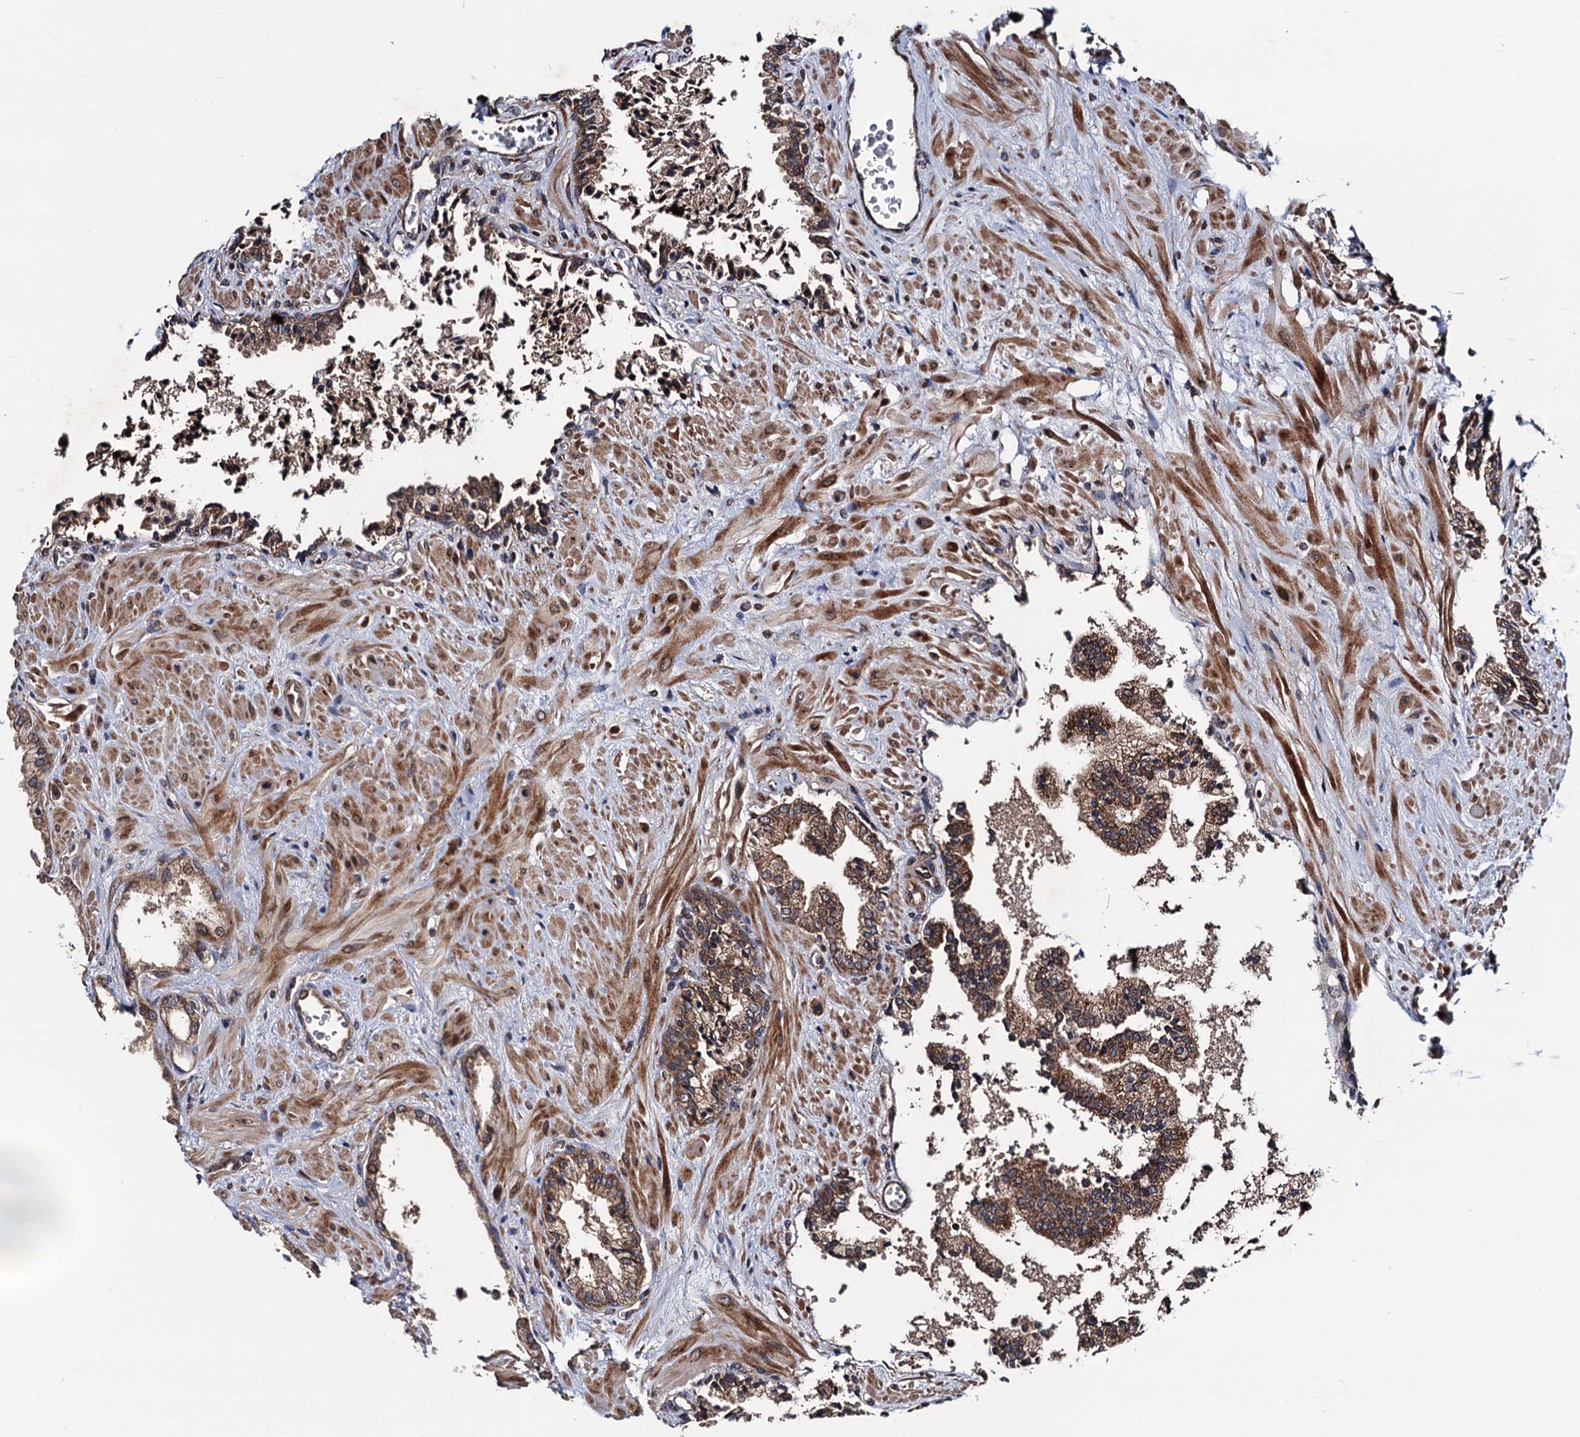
{"staining": {"intensity": "moderate", "quantity": ">75%", "location": "cytoplasmic/membranous"}, "tissue": "prostate cancer", "cell_type": "Tumor cells", "image_type": "cancer", "snomed": [{"axis": "morphology", "description": "Adenocarcinoma, High grade"}, {"axis": "topography", "description": "Prostate"}], "caption": "Immunohistochemistry (IHC) (DAB (3,3'-diaminobenzidine)) staining of human prostate cancer demonstrates moderate cytoplasmic/membranous protein expression in approximately >75% of tumor cells.", "gene": "NAA16", "patient": {"sex": "male", "age": 71}}